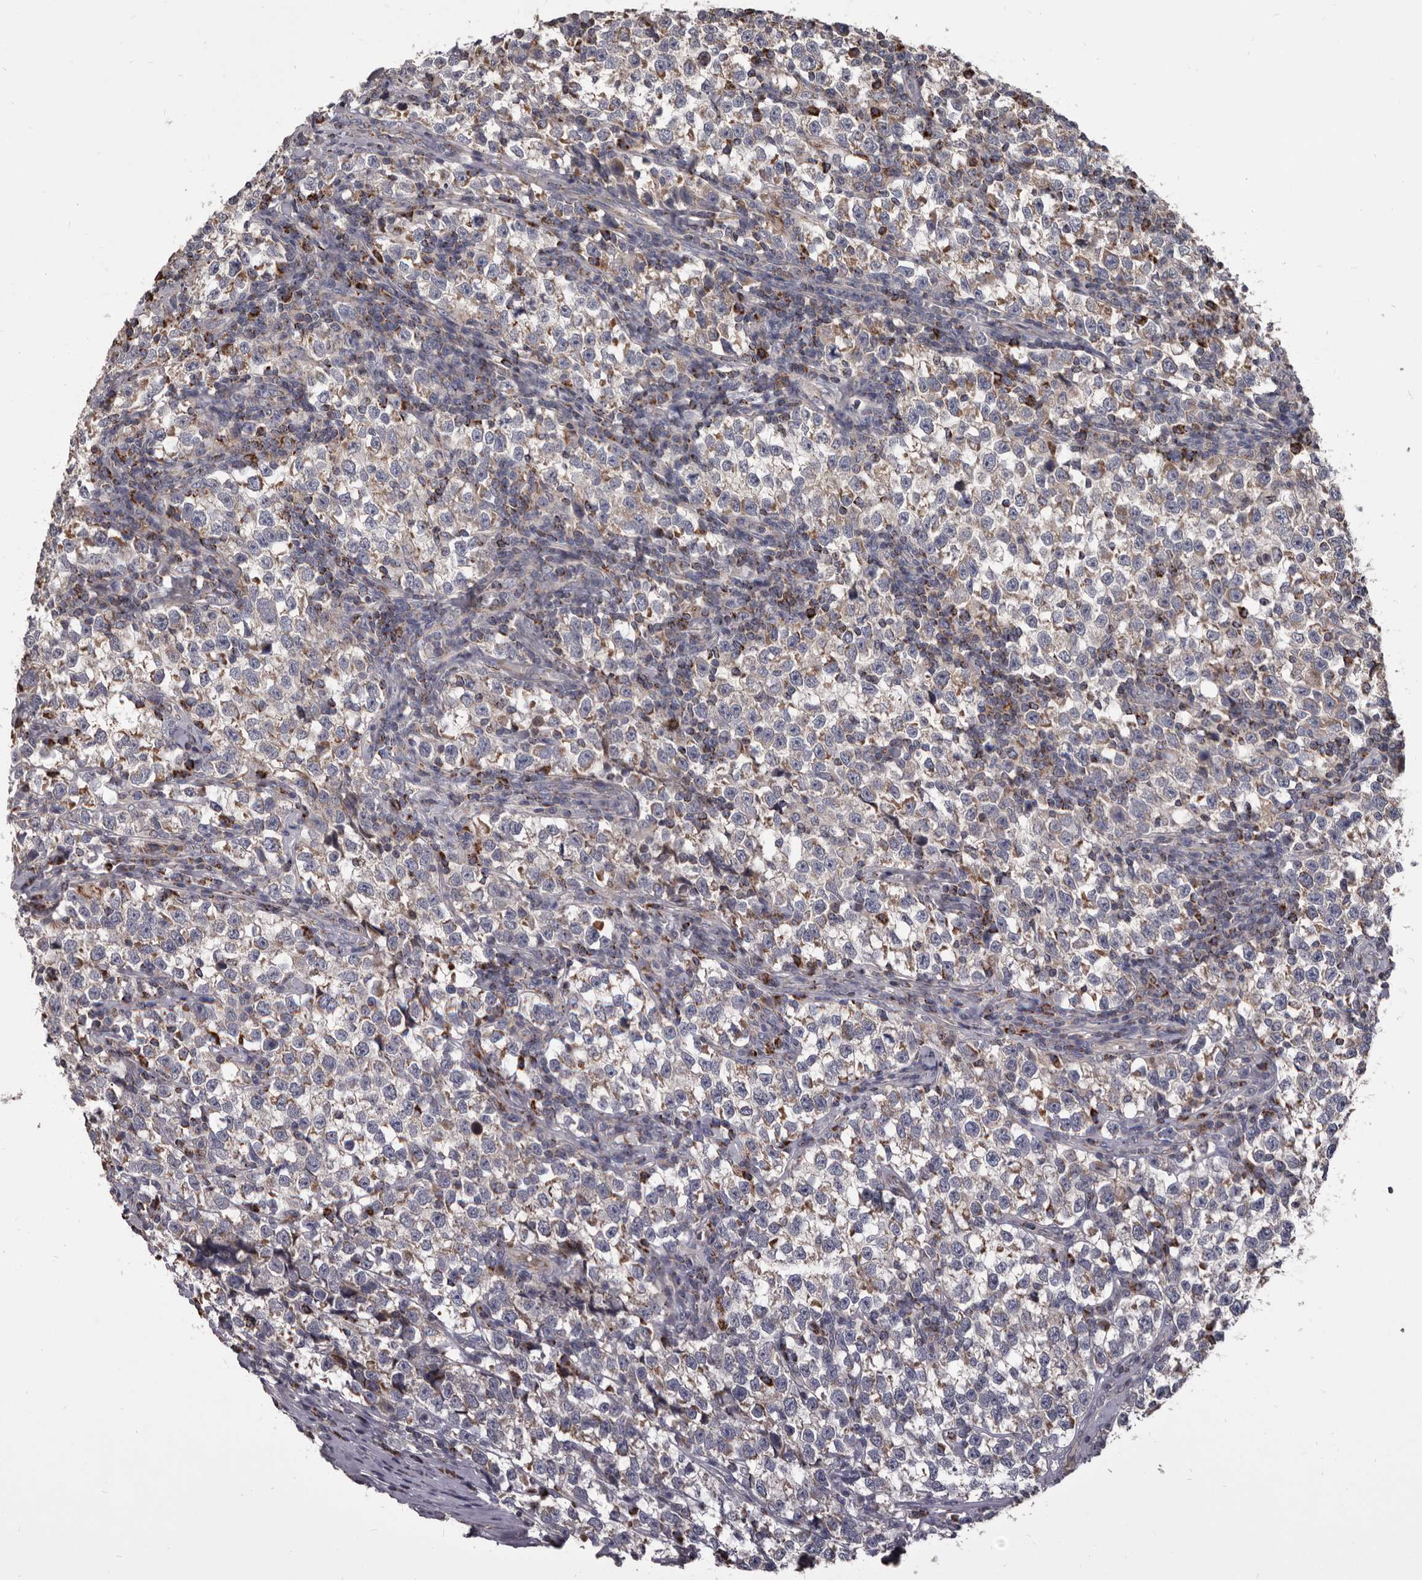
{"staining": {"intensity": "weak", "quantity": "<25%", "location": "cytoplasmic/membranous"}, "tissue": "testis cancer", "cell_type": "Tumor cells", "image_type": "cancer", "snomed": [{"axis": "morphology", "description": "Normal tissue, NOS"}, {"axis": "morphology", "description": "Seminoma, NOS"}, {"axis": "topography", "description": "Testis"}], "caption": "IHC of human testis cancer (seminoma) displays no staining in tumor cells. (DAB IHC visualized using brightfield microscopy, high magnification).", "gene": "ALDH5A1", "patient": {"sex": "male", "age": 43}}